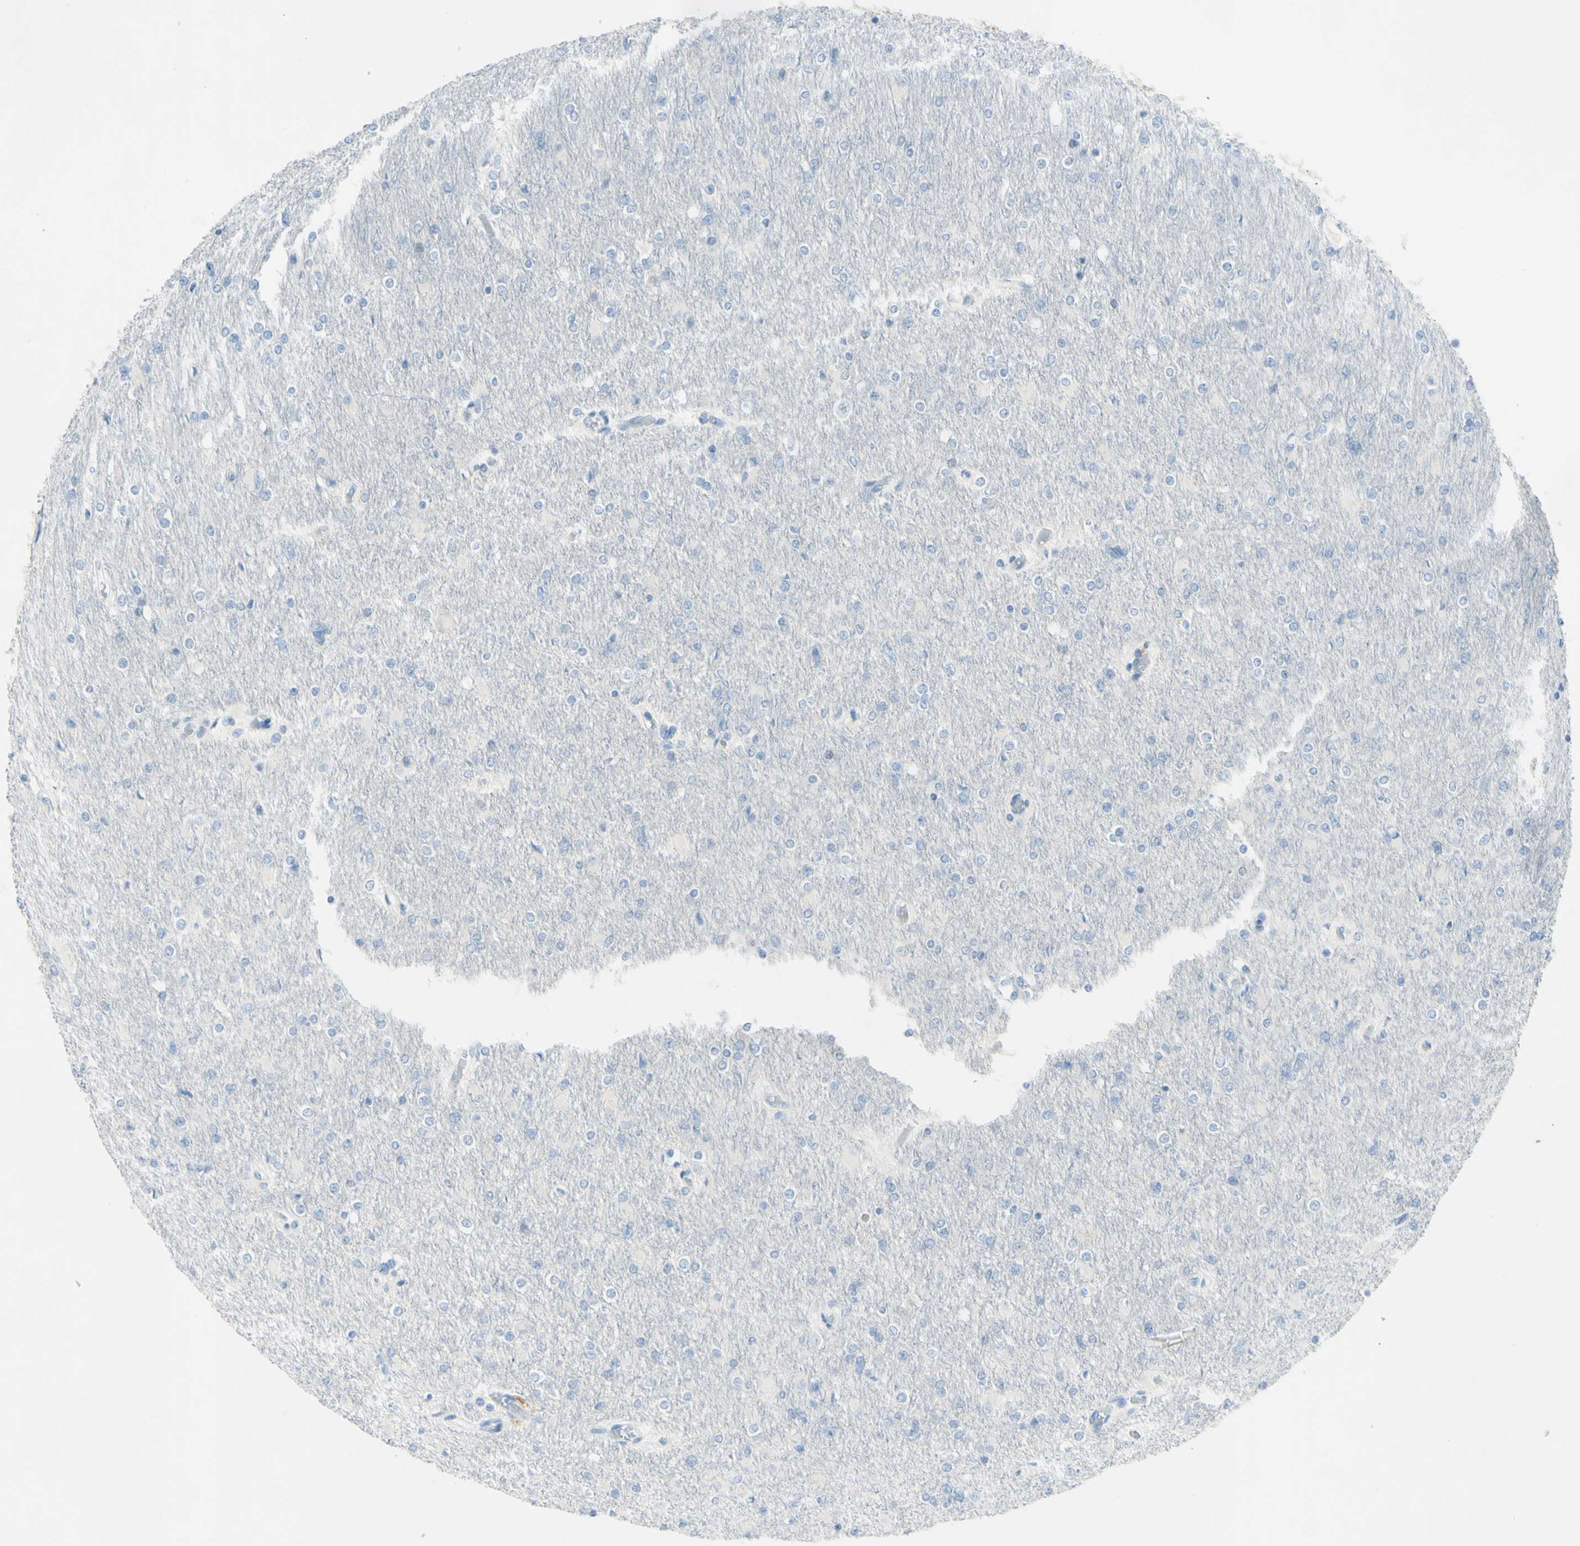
{"staining": {"intensity": "negative", "quantity": "none", "location": "none"}, "tissue": "glioma", "cell_type": "Tumor cells", "image_type": "cancer", "snomed": [{"axis": "morphology", "description": "Glioma, malignant, High grade"}, {"axis": "topography", "description": "Cerebral cortex"}], "caption": "A photomicrograph of glioma stained for a protein reveals no brown staining in tumor cells.", "gene": "GDF15", "patient": {"sex": "female", "age": 36}}